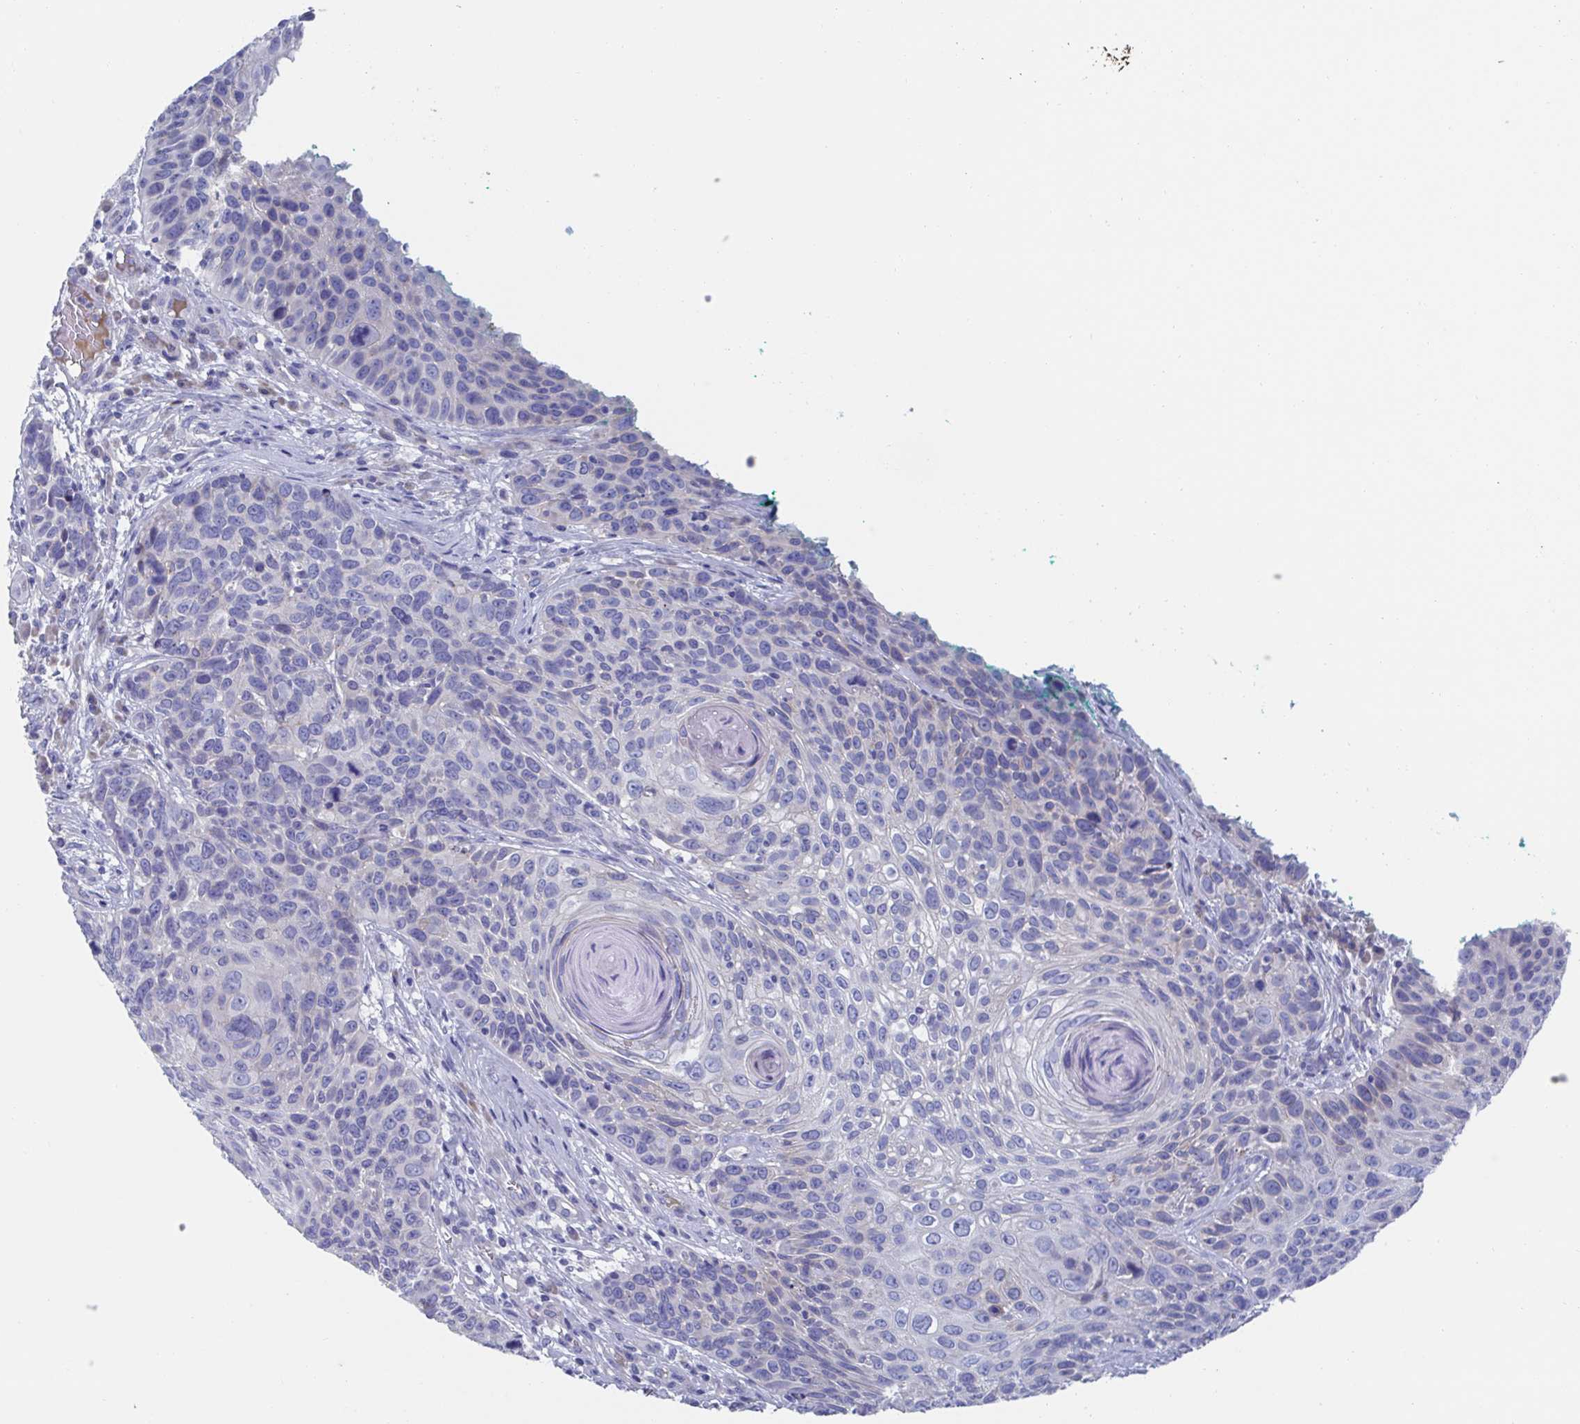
{"staining": {"intensity": "negative", "quantity": "none", "location": "none"}, "tissue": "skin cancer", "cell_type": "Tumor cells", "image_type": "cancer", "snomed": [{"axis": "morphology", "description": "Squamous cell carcinoma, NOS"}, {"axis": "topography", "description": "Skin"}], "caption": "DAB immunohistochemical staining of skin squamous cell carcinoma exhibits no significant positivity in tumor cells.", "gene": "CDH2", "patient": {"sex": "male", "age": 92}}